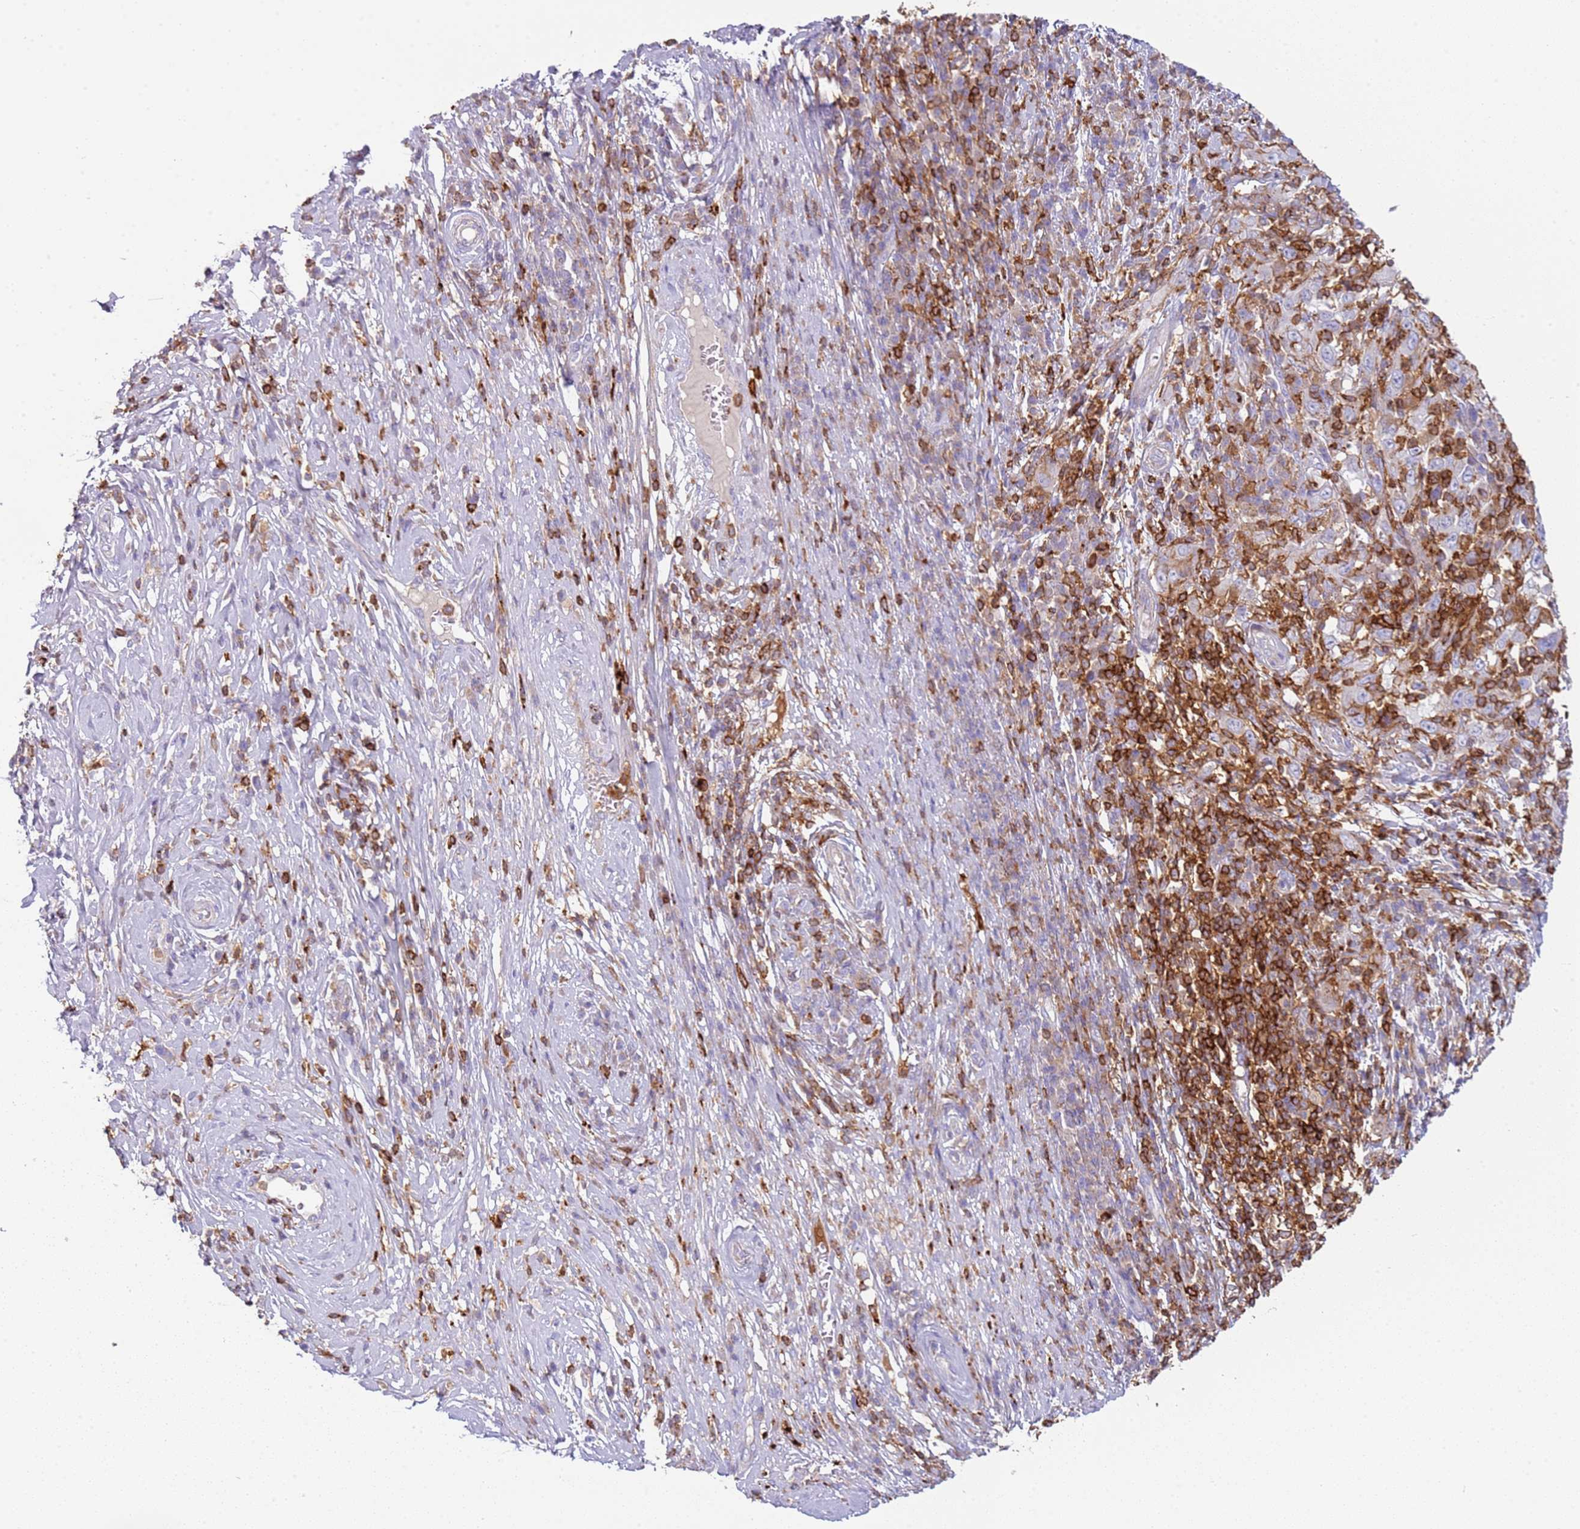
{"staining": {"intensity": "weak", "quantity": "25%-75%", "location": "cytoplasmic/membranous"}, "tissue": "cervical cancer", "cell_type": "Tumor cells", "image_type": "cancer", "snomed": [{"axis": "morphology", "description": "Squamous cell carcinoma, NOS"}, {"axis": "topography", "description": "Cervix"}], "caption": "A low amount of weak cytoplasmic/membranous expression is present in approximately 25%-75% of tumor cells in cervical cancer (squamous cell carcinoma) tissue. (DAB = brown stain, brightfield microscopy at high magnification).", "gene": "TTPAL", "patient": {"sex": "female", "age": 46}}